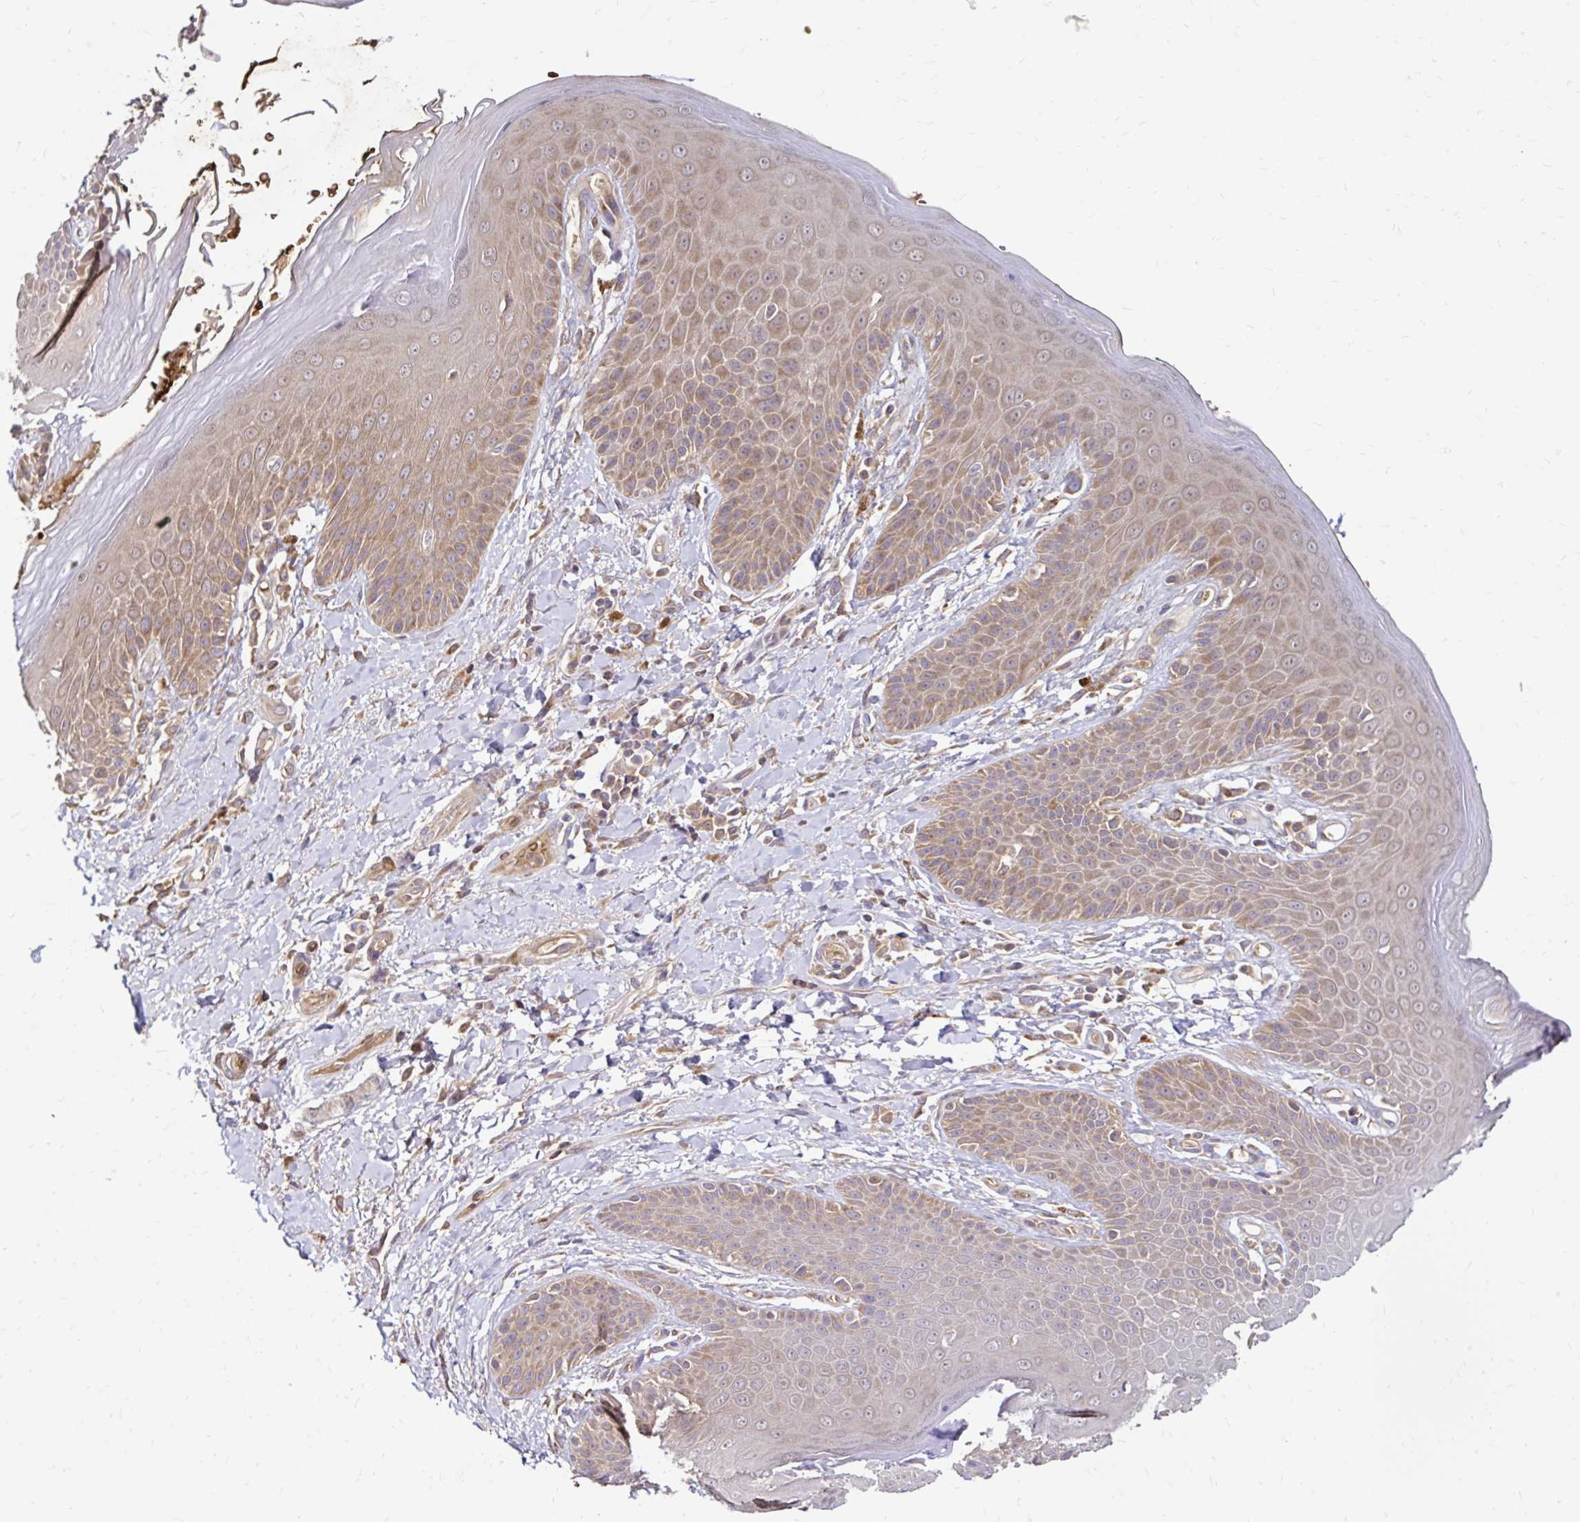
{"staining": {"intensity": "moderate", "quantity": ">75%", "location": "cytoplasmic/membranous"}, "tissue": "skin", "cell_type": "Epidermal cells", "image_type": "normal", "snomed": [{"axis": "morphology", "description": "Normal tissue, NOS"}, {"axis": "topography", "description": "Anal"}, {"axis": "topography", "description": "Peripheral nerve tissue"}], "caption": "Skin stained with IHC exhibits moderate cytoplasmic/membranous staining in about >75% of epidermal cells. (DAB IHC, brown staining for protein, blue staining for nuclei).", "gene": "ARHGEF37", "patient": {"sex": "male", "age": 51}}